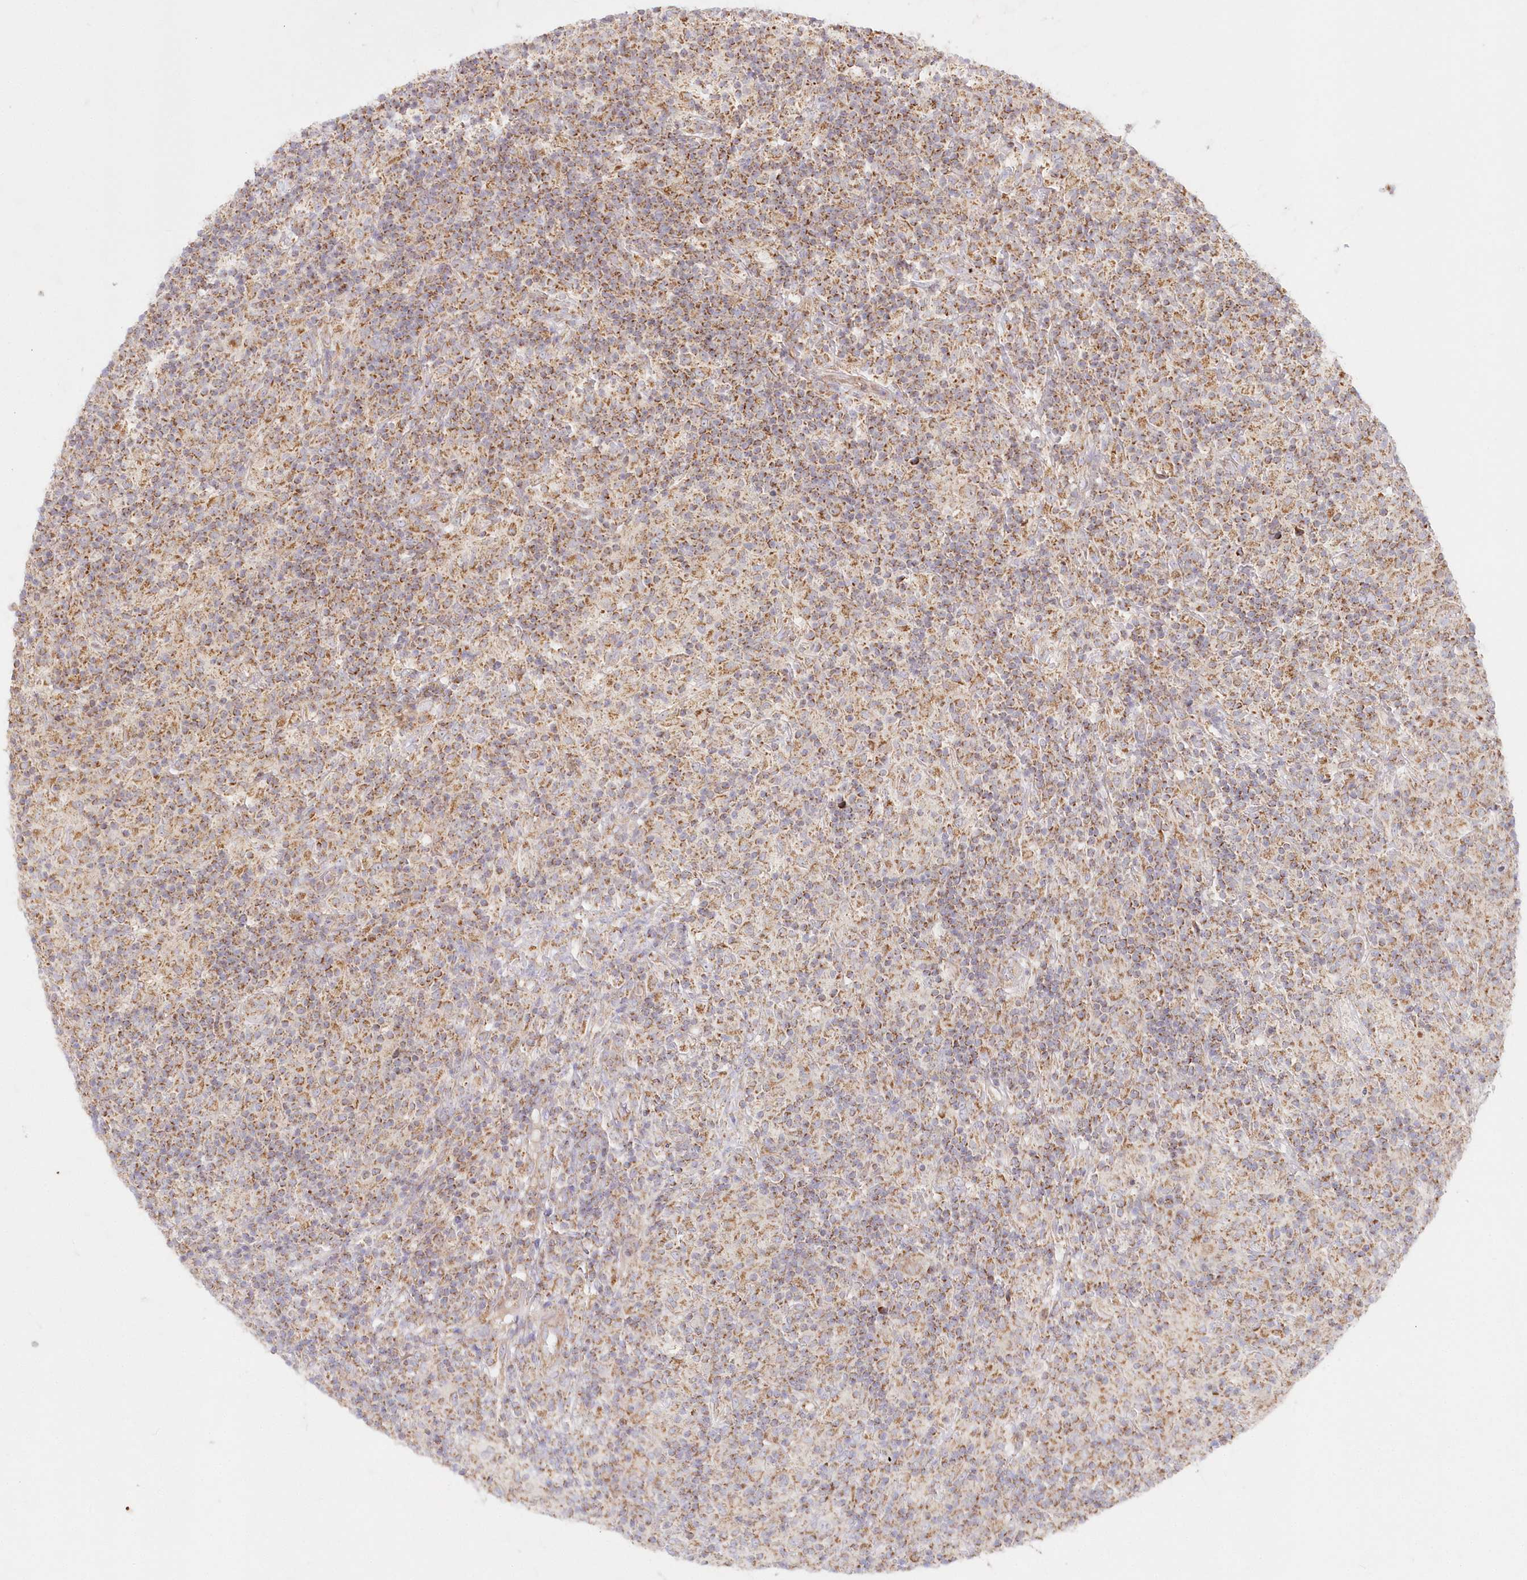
{"staining": {"intensity": "negative", "quantity": "none", "location": "none"}, "tissue": "lymphoma", "cell_type": "Tumor cells", "image_type": "cancer", "snomed": [{"axis": "morphology", "description": "Hodgkin's disease, NOS"}, {"axis": "topography", "description": "Lymph node"}], "caption": "The image demonstrates no staining of tumor cells in lymphoma.", "gene": "DNA2", "patient": {"sex": "male", "age": 70}}